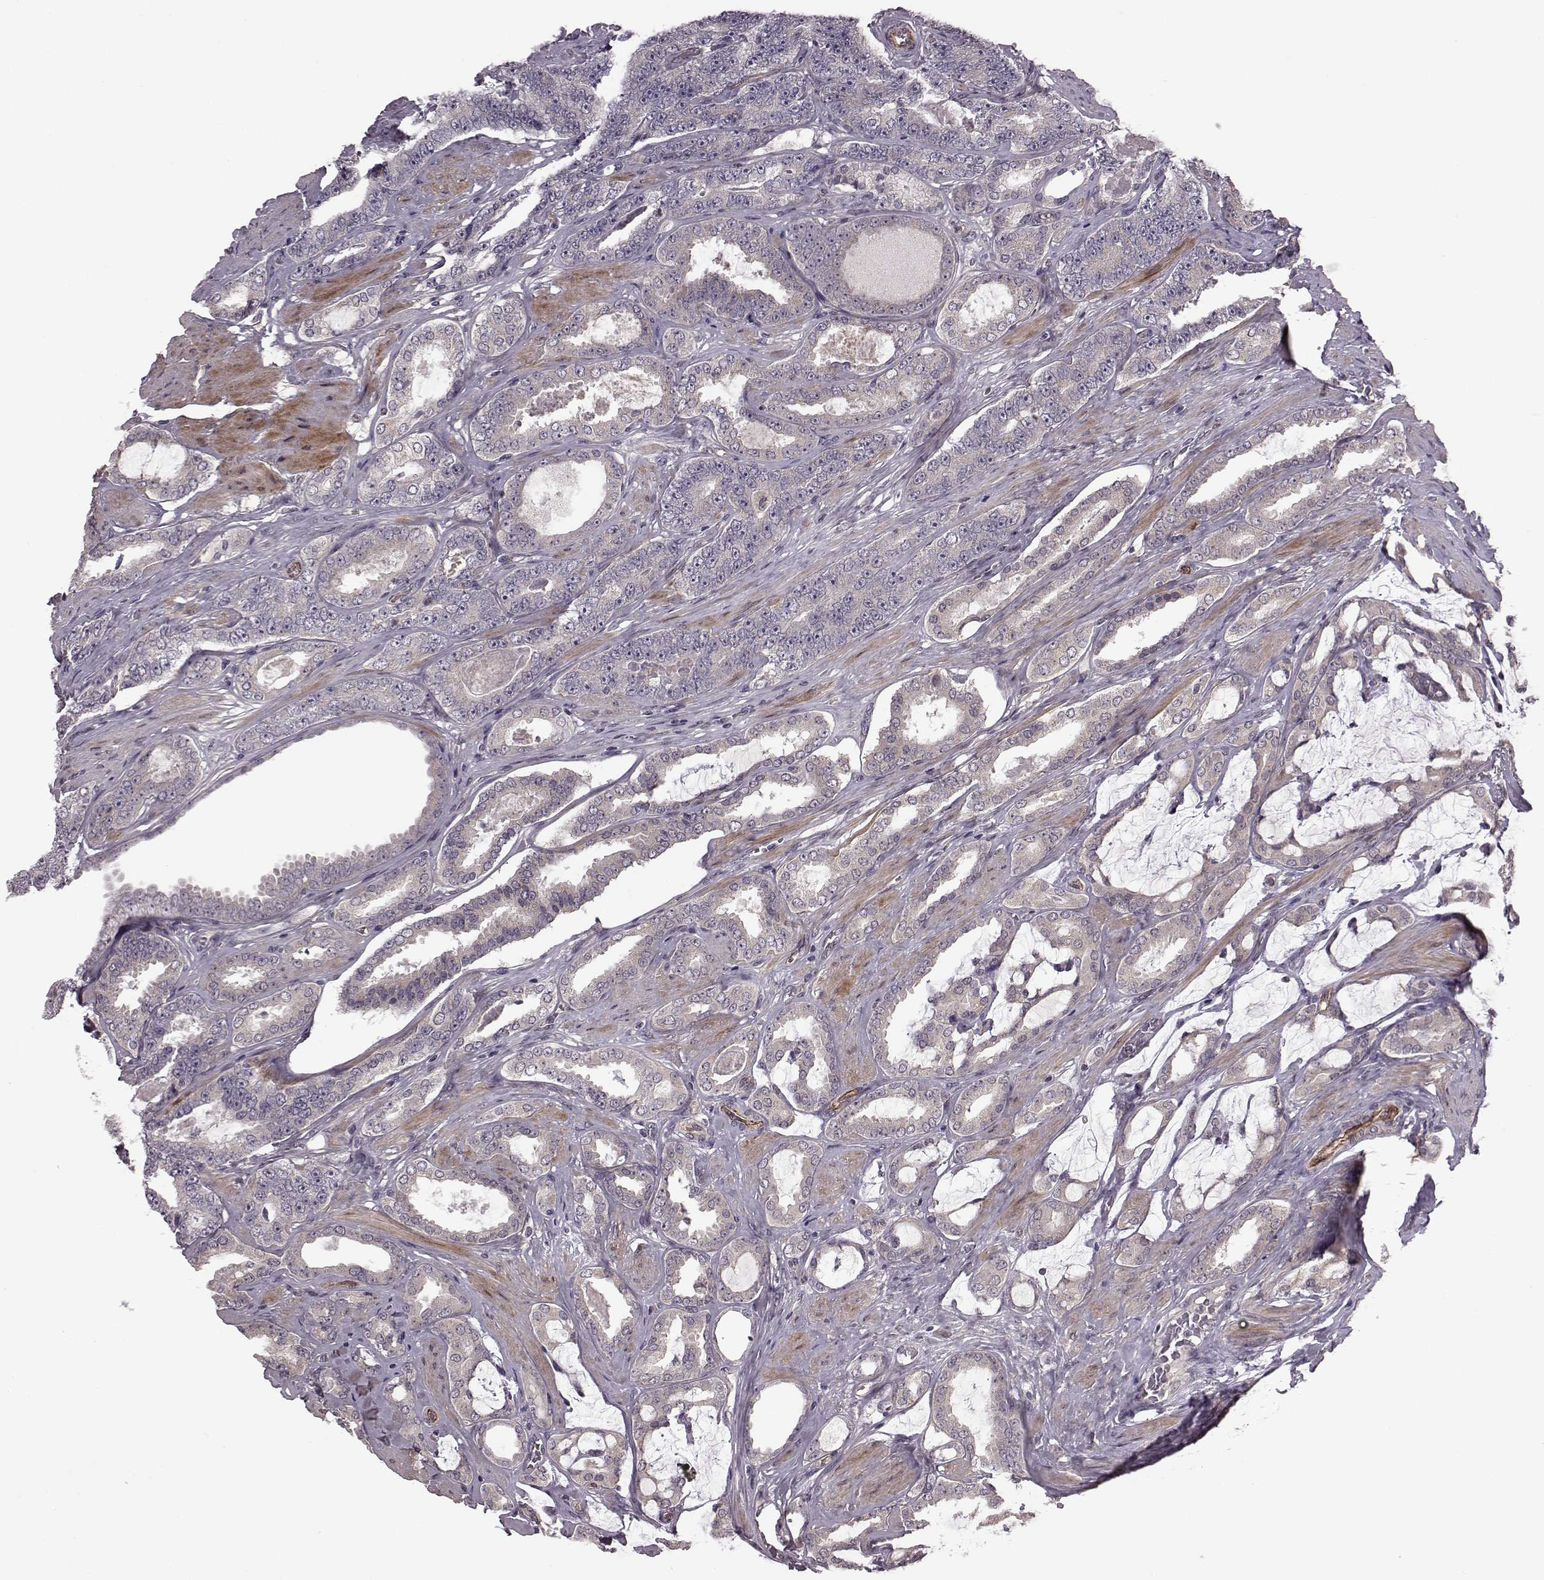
{"staining": {"intensity": "negative", "quantity": "none", "location": "none"}, "tissue": "prostate cancer", "cell_type": "Tumor cells", "image_type": "cancer", "snomed": [{"axis": "morphology", "description": "Adenocarcinoma, High grade"}, {"axis": "topography", "description": "Prostate"}], "caption": "Immunohistochemical staining of prostate cancer (high-grade adenocarcinoma) reveals no significant positivity in tumor cells.", "gene": "SYNPO", "patient": {"sex": "male", "age": 63}}